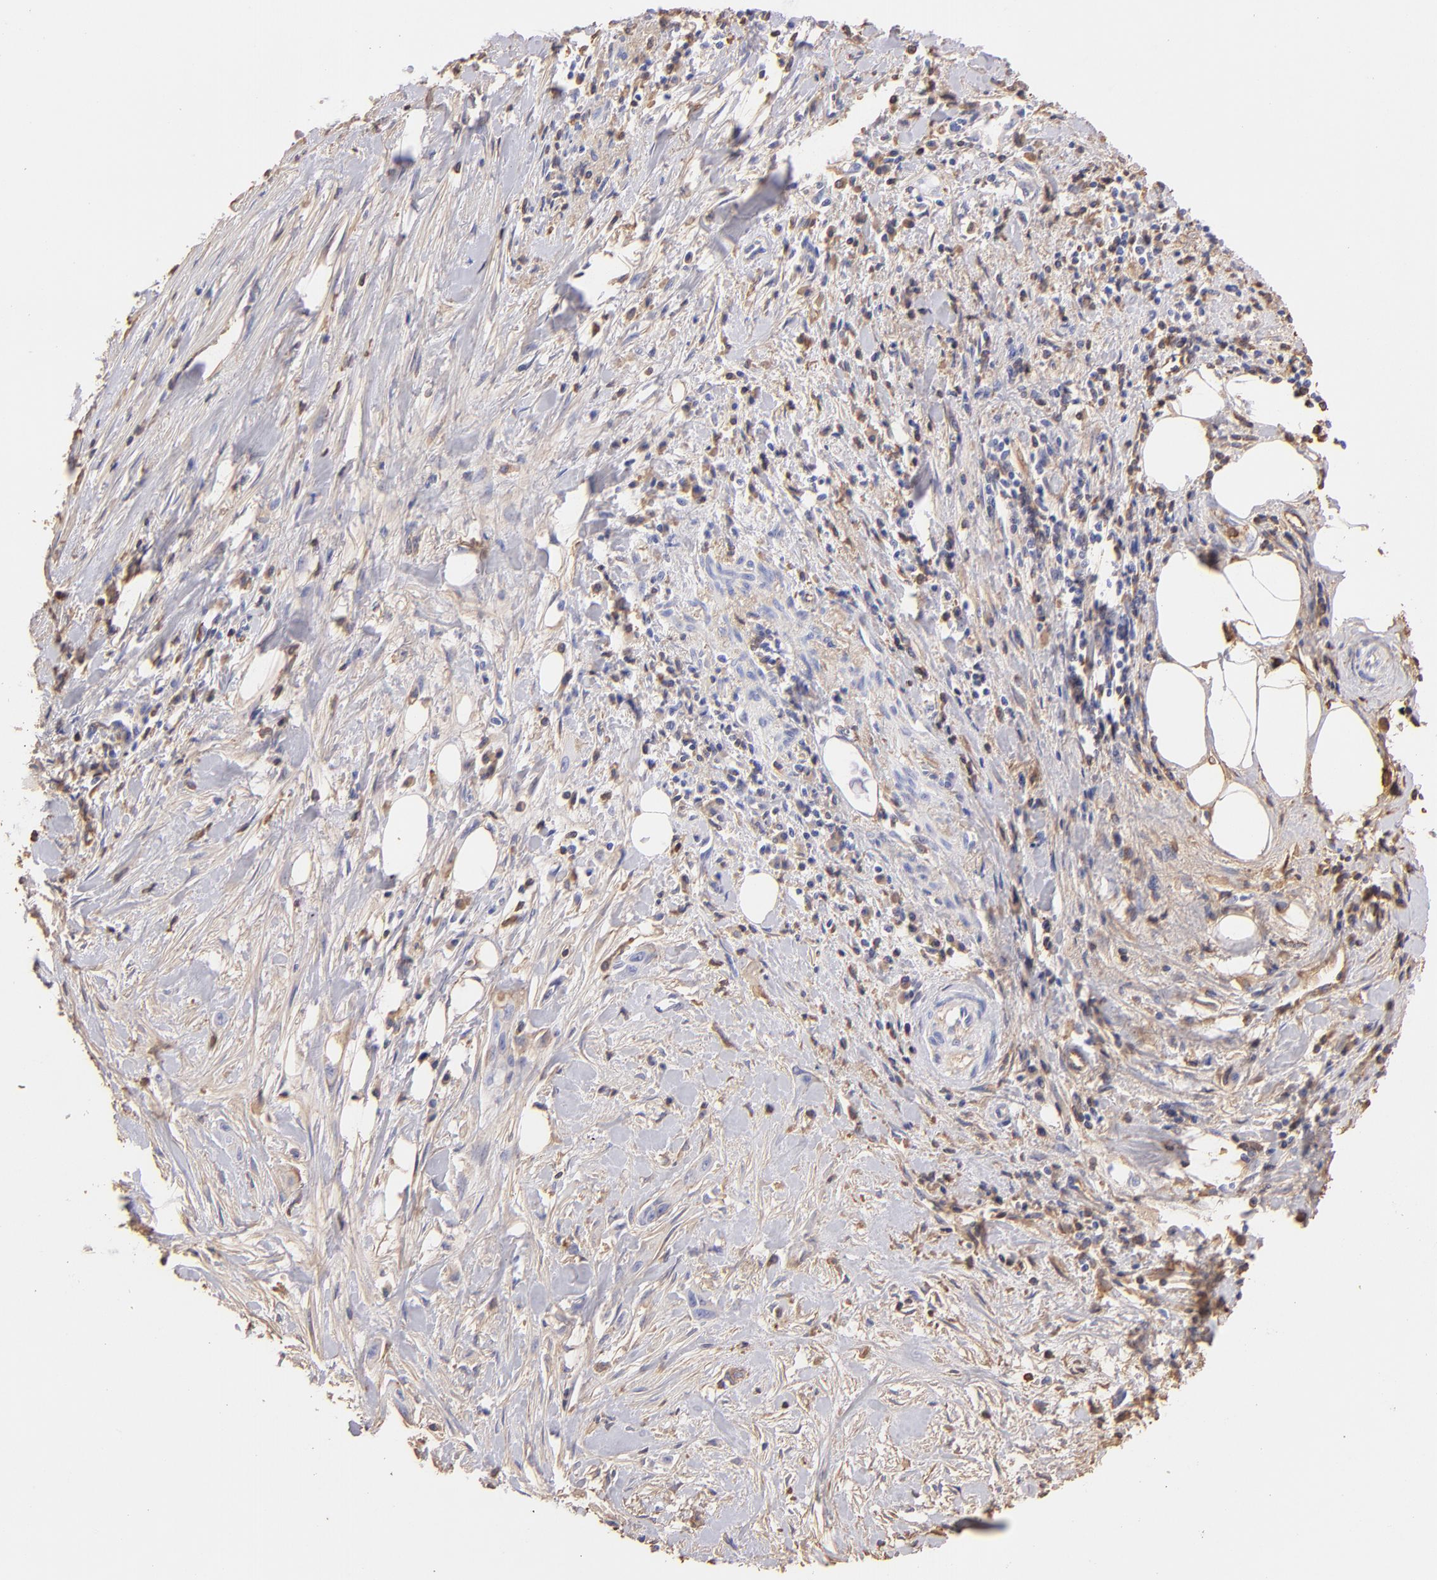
{"staining": {"intensity": "moderate", "quantity": "<25%", "location": "cytoplasmic/membranous"}, "tissue": "pancreatic cancer", "cell_type": "Tumor cells", "image_type": "cancer", "snomed": [{"axis": "morphology", "description": "Adenocarcinoma, NOS"}, {"axis": "topography", "description": "Pancreas"}], "caption": "Immunohistochemistry staining of pancreatic cancer (adenocarcinoma), which displays low levels of moderate cytoplasmic/membranous expression in approximately <25% of tumor cells indicating moderate cytoplasmic/membranous protein staining. The staining was performed using DAB (brown) for protein detection and nuclei were counterstained in hematoxylin (blue).", "gene": "FGB", "patient": {"sex": "male", "age": 59}}